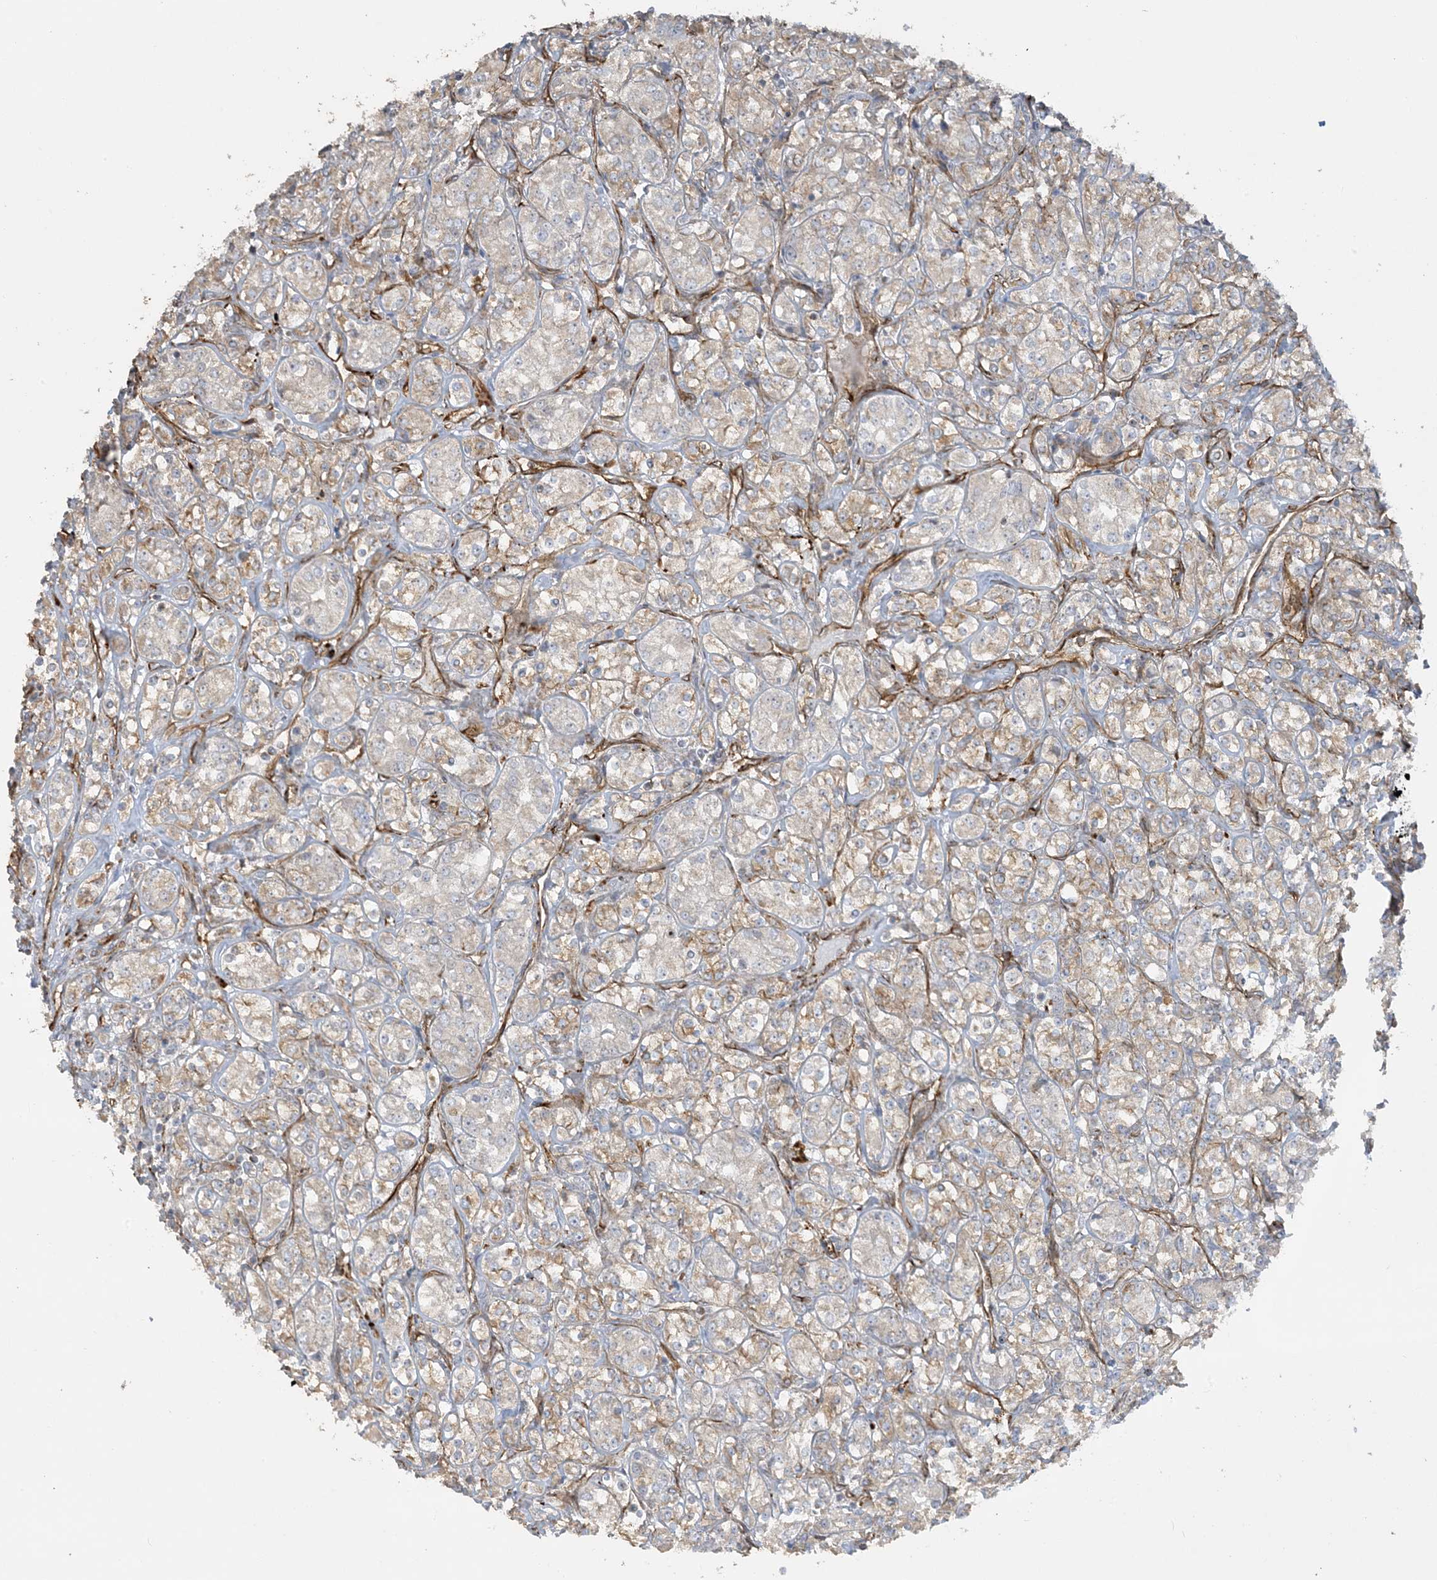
{"staining": {"intensity": "moderate", "quantity": "25%-75%", "location": "cytoplasmic/membranous"}, "tissue": "renal cancer", "cell_type": "Tumor cells", "image_type": "cancer", "snomed": [{"axis": "morphology", "description": "Adenocarcinoma, NOS"}, {"axis": "topography", "description": "Kidney"}], "caption": "Renal cancer was stained to show a protein in brown. There is medium levels of moderate cytoplasmic/membranous expression in about 25%-75% of tumor cells.", "gene": "AGA", "patient": {"sex": "male", "age": 77}}